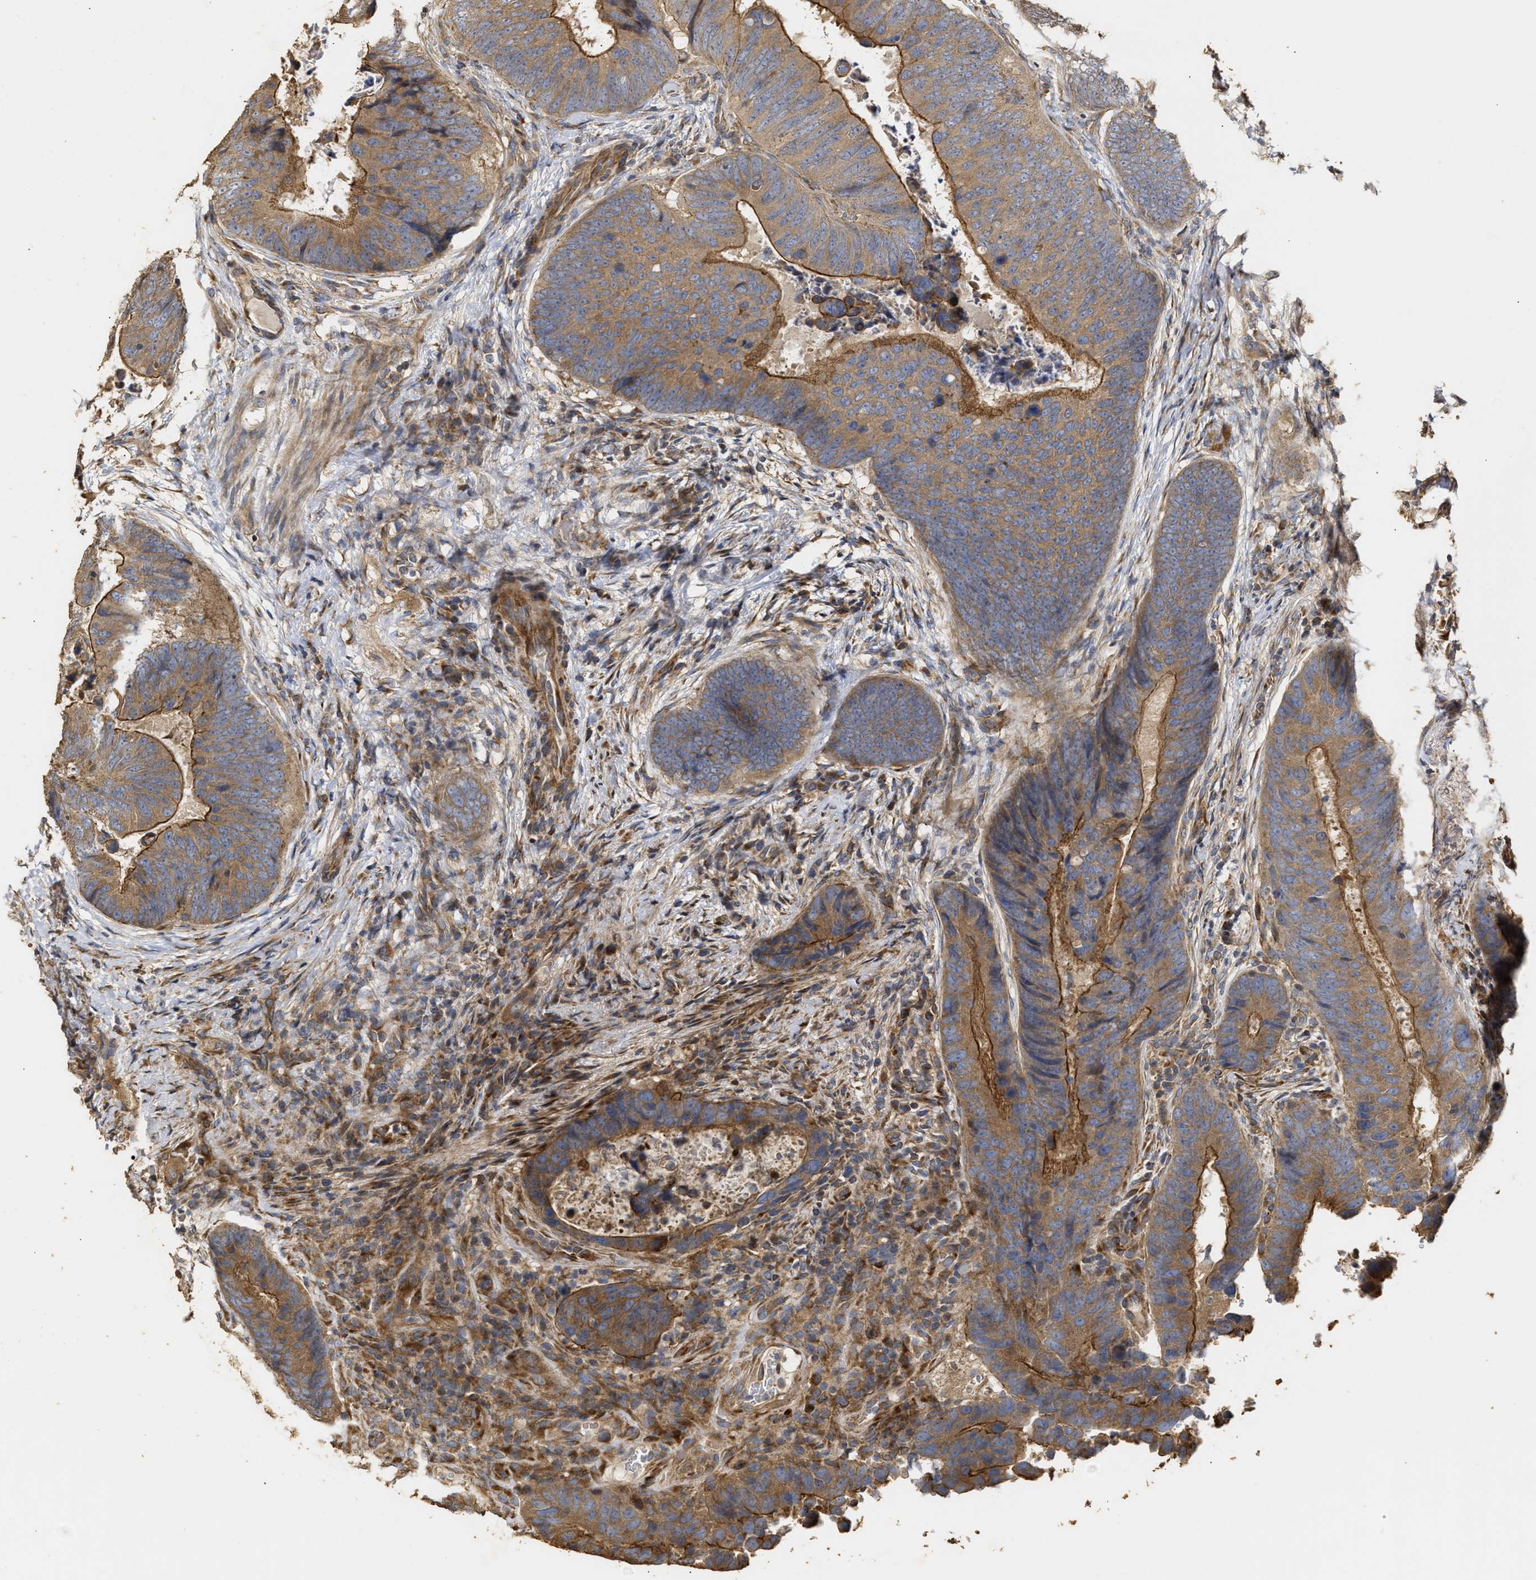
{"staining": {"intensity": "moderate", "quantity": ">75%", "location": "cytoplasmic/membranous"}, "tissue": "colorectal cancer", "cell_type": "Tumor cells", "image_type": "cancer", "snomed": [{"axis": "morphology", "description": "Adenocarcinoma, NOS"}, {"axis": "topography", "description": "Colon"}], "caption": "IHC staining of colorectal adenocarcinoma, which reveals medium levels of moderate cytoplasmic/membranous positivity in approximately >75% of tumor cells indicating moderate cytoplasmic/membranous protein expression. The staining was performed using DAB (brown) for protein detection and nuclei were counterstained in hematoxylin (blue).", "gene": "NAV1", "patient": {"sex": "male", "age": 56}}